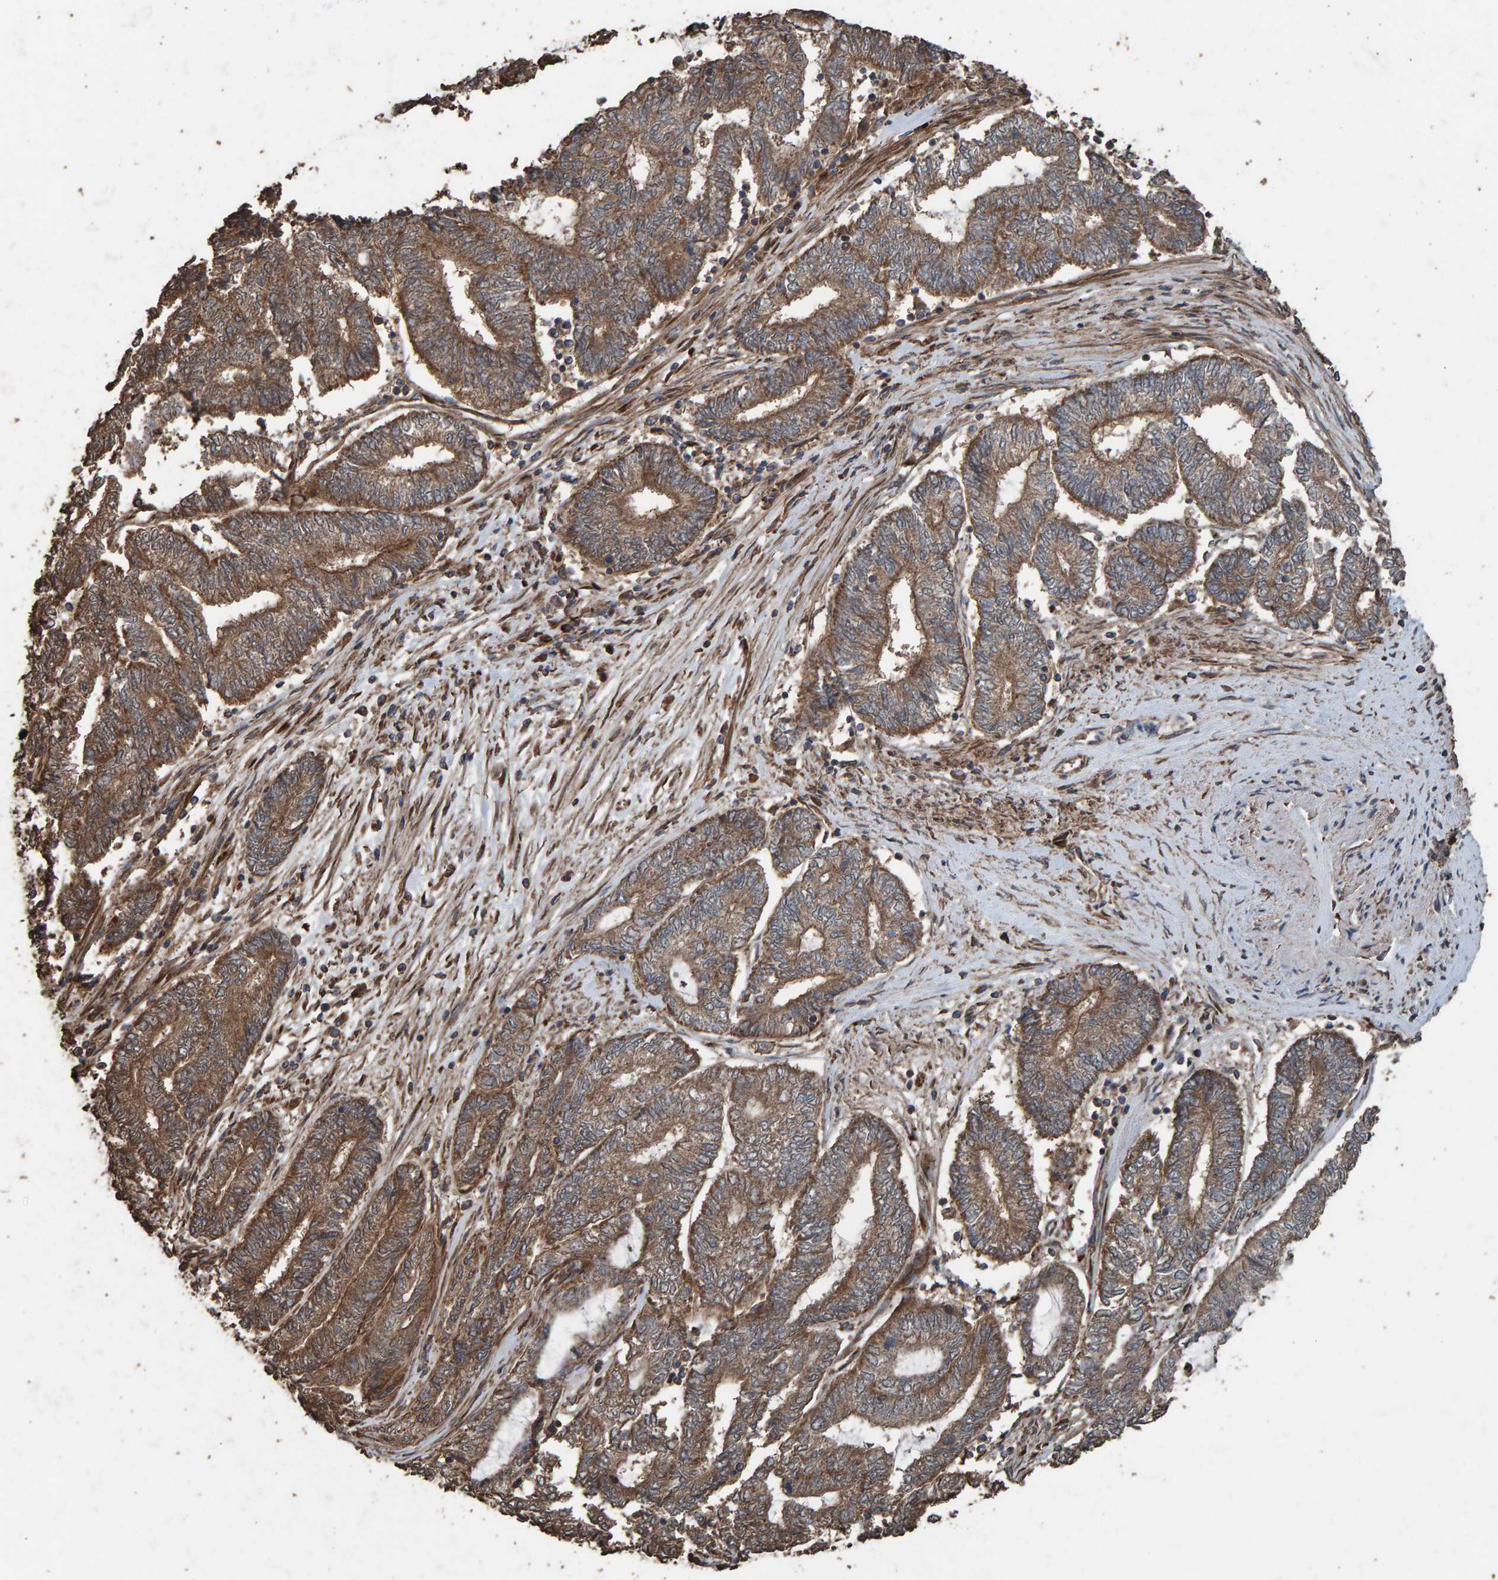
{"staining": {"intensity": "moderate", "quantity": ">75%", "location": "cytoplasmic/membranous"}, "tissue": "endometrial cancer", "cell_type": "Tumor cells", "image_type": "cancer", "snomed": [{"axis": "morphology", "description": "Adenocarcinoma, NOS"}, {"axis": "topography", "description": "Uterus"}, {"axis": "topography", "description": "Endometrium"}], "caption": "Endometrial cancer (adenocarcinoma) was stained to show a protein in brown. There is medium levels of moderate cytoplasmic/membranous positivity in approximately >75% of tumor cells.", "gene": "DUS1L", "patient": {"sex": "female", "age": 70}}